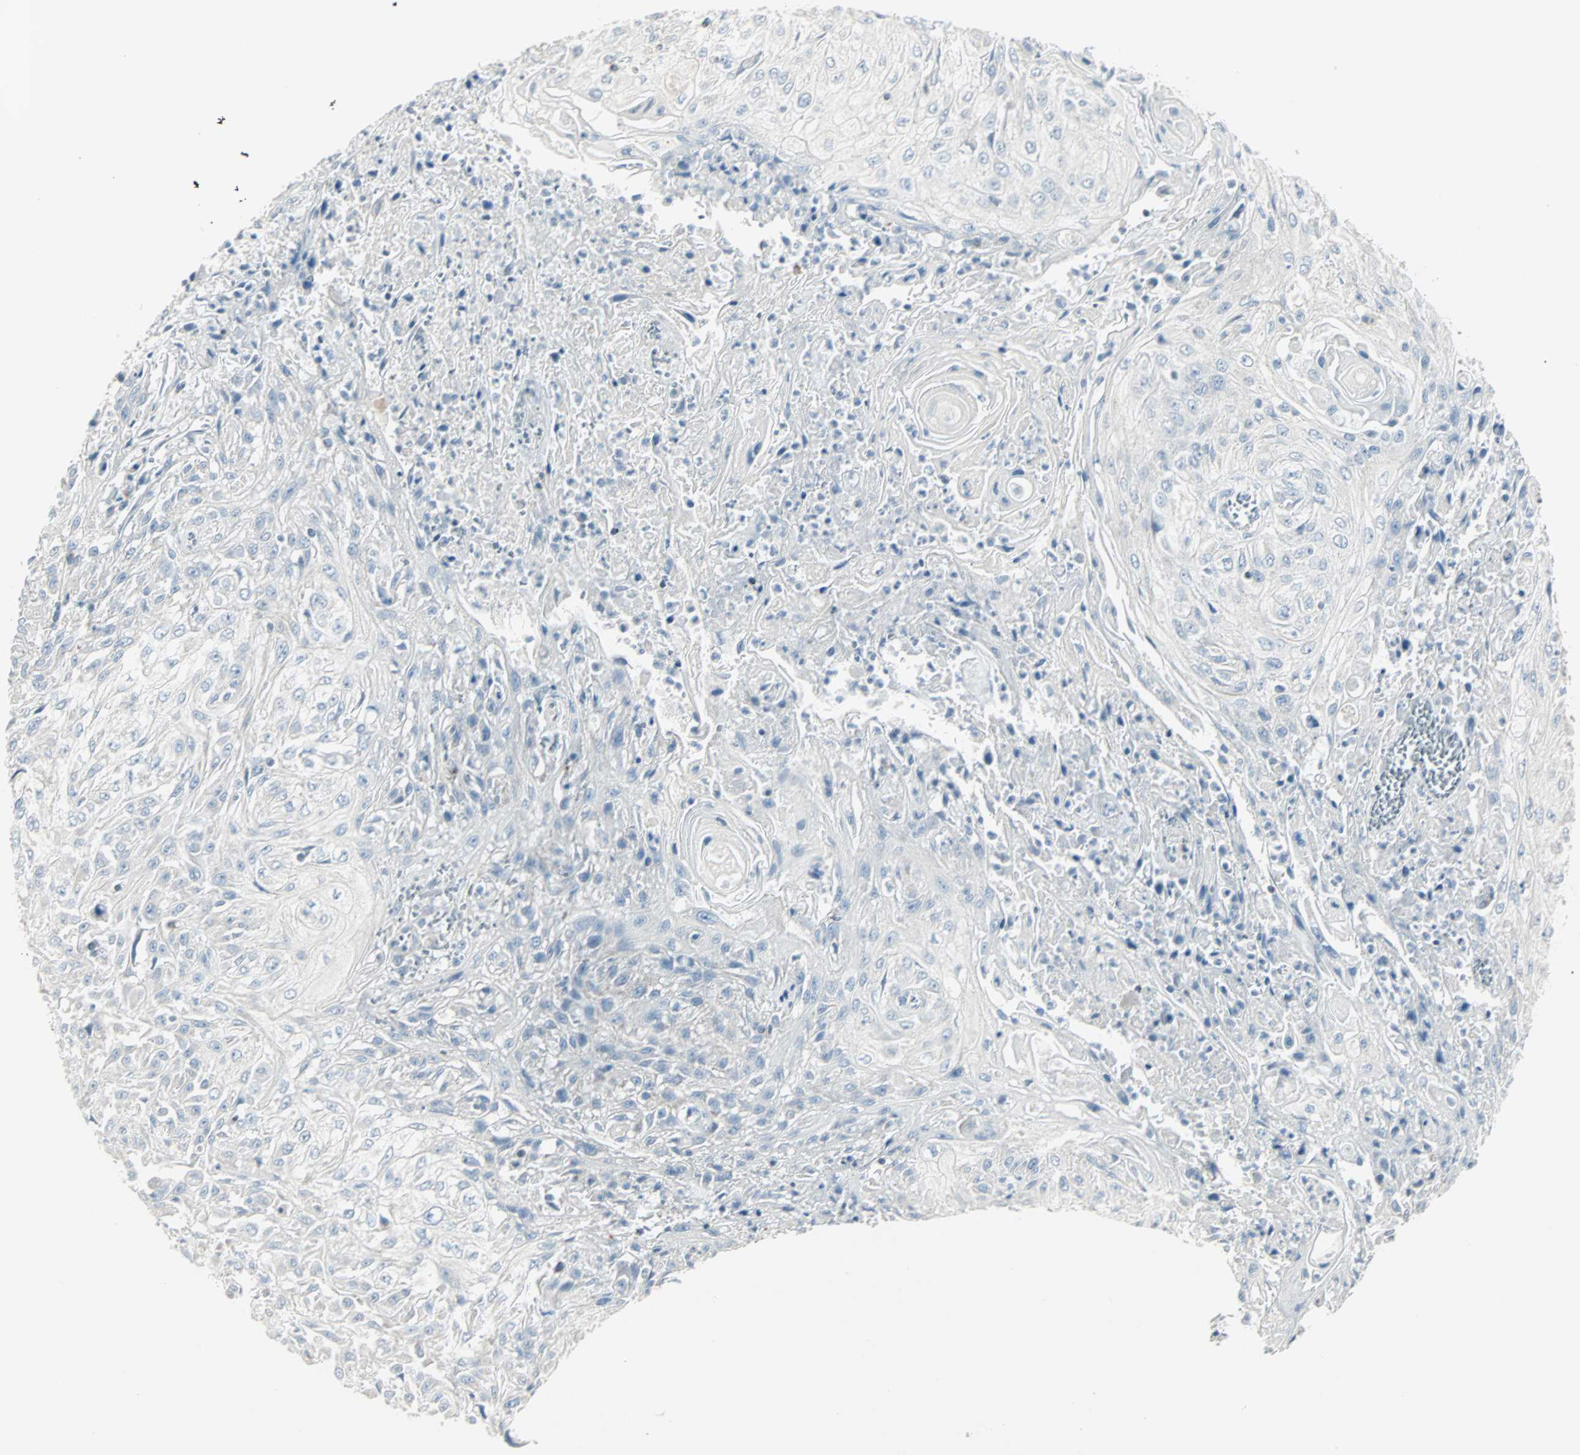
{"staining": {"intensity": "negative", "quantity": "none", "location": "none"}, "tissue": "skin cancer", "cell_type": "Tumor cells", "image_type": "cancer", "snomed": [{"axis": "morphology", "description": "Squamous cell carcinoma, NOS"}, {"axis": "morphology", "description": "Squamous cell carcinoma, metastatic, NOS"}, {"axis": "topography", "description": "Skin"}, {"axis": "topography", "description": "Lymph node"}], "caption": "Immunohistochemistry of human skin cancer (squamous cell carcinoma) demonstrates no staining in tumor cells.", "gene": "IDH2", "patient": {"sex": "male", "age": 75}}